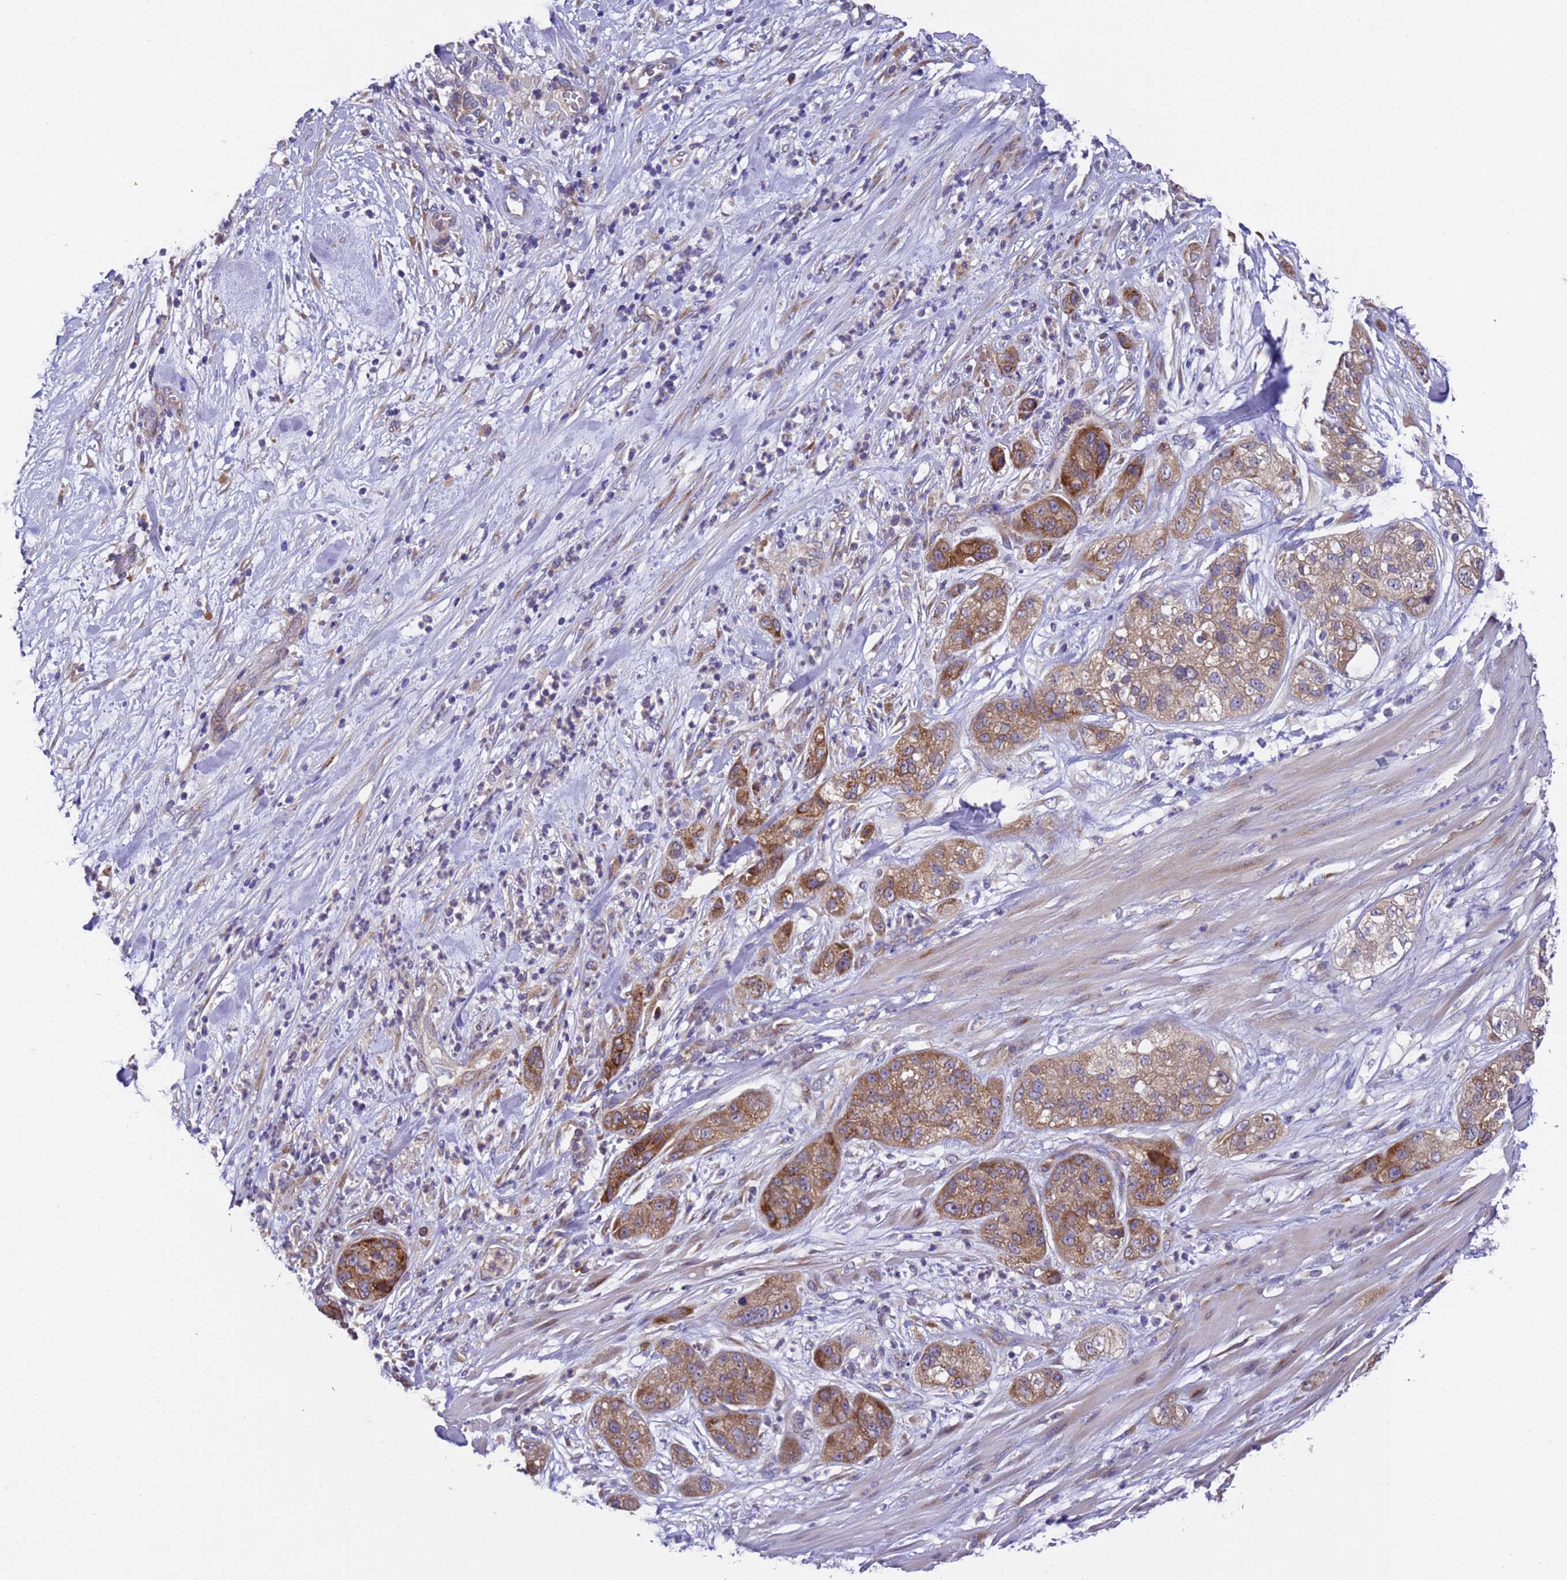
{"staining": {"intensity": "moderate", "quantity": ">75%", "location": "cytoplasmic/membranous"}, "tissue": "pancreatic cancer", "cell_type": "Tumor cells", "image_type": "cancer", "snomed": [{"axis": "morphology", "description": "Adenocarcinoma, NOS"}, {"axis": "topography", "description": "Pancreas"}], "caption": "Brown immunohistochemical staining in human pancreatic adenocarcinoma demonstrates moderate cytoplasmic/membranous positivity in approximately >75% of tumor cells. The protein is shown in brown color, while the nuclei are stained blue.", "gene": "DCAF12L2", "patient": {"sex": "female", "age": 78}}